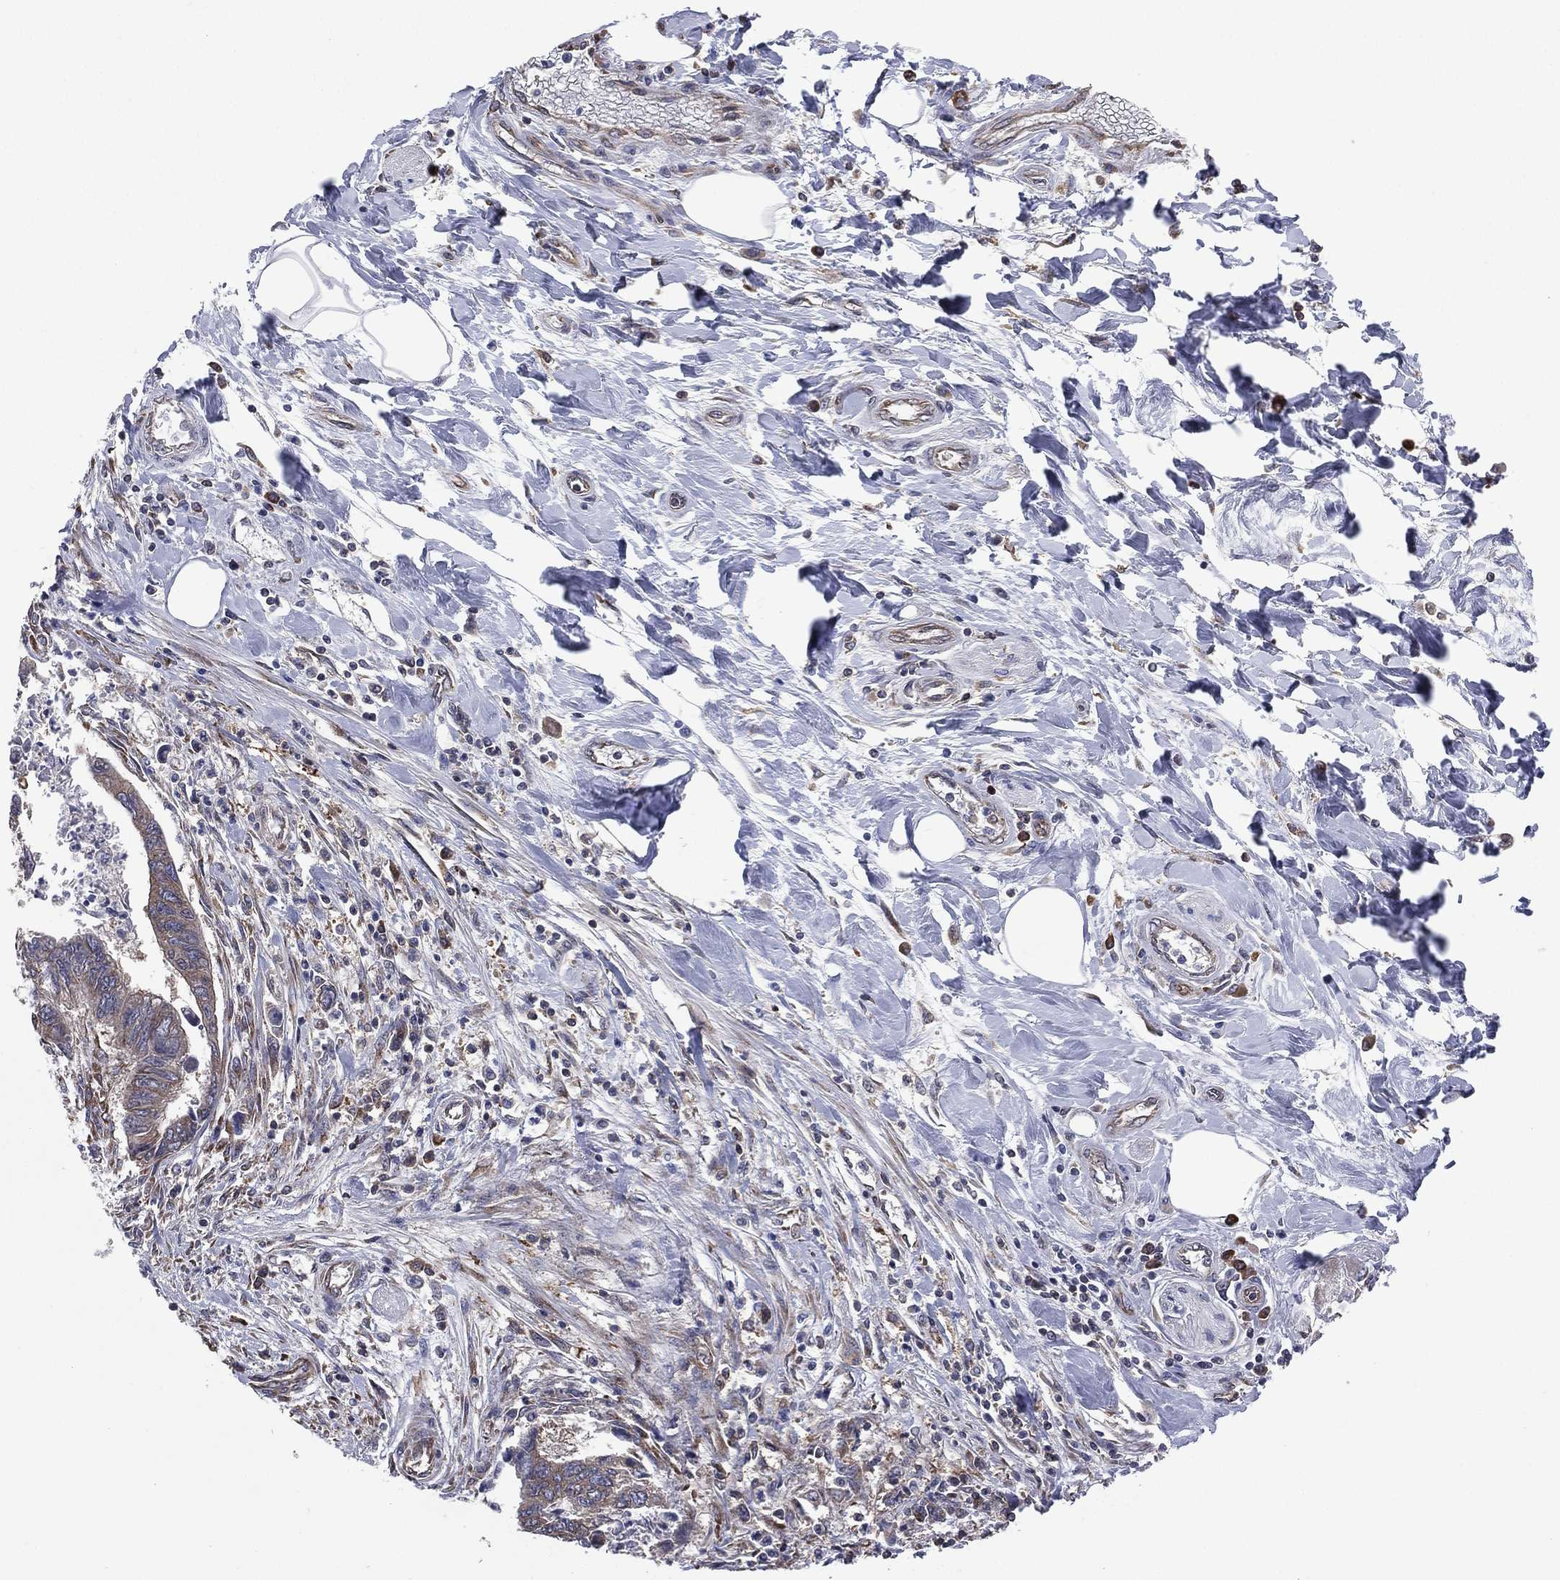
{"staining": {"intensity": "weak", "quantity": "<25%", "location": "cytoplasmic/membranous"}, "tissue": "colorectal cancer", "cell_type": "Tumor cells", "image_type": "cancer", "snomed": [{"axis": "morphology", "description": "Adenocarcinoma, NOS"}, {"axis": "topography", "description": "Colon"}], "caption": "Histopathology image shows no protein positivity in tumor cells of adenocarcinoma (colorectal) tissue.", "gene": "C2orf76", "patient": {"sex": "female", "age": 65}}